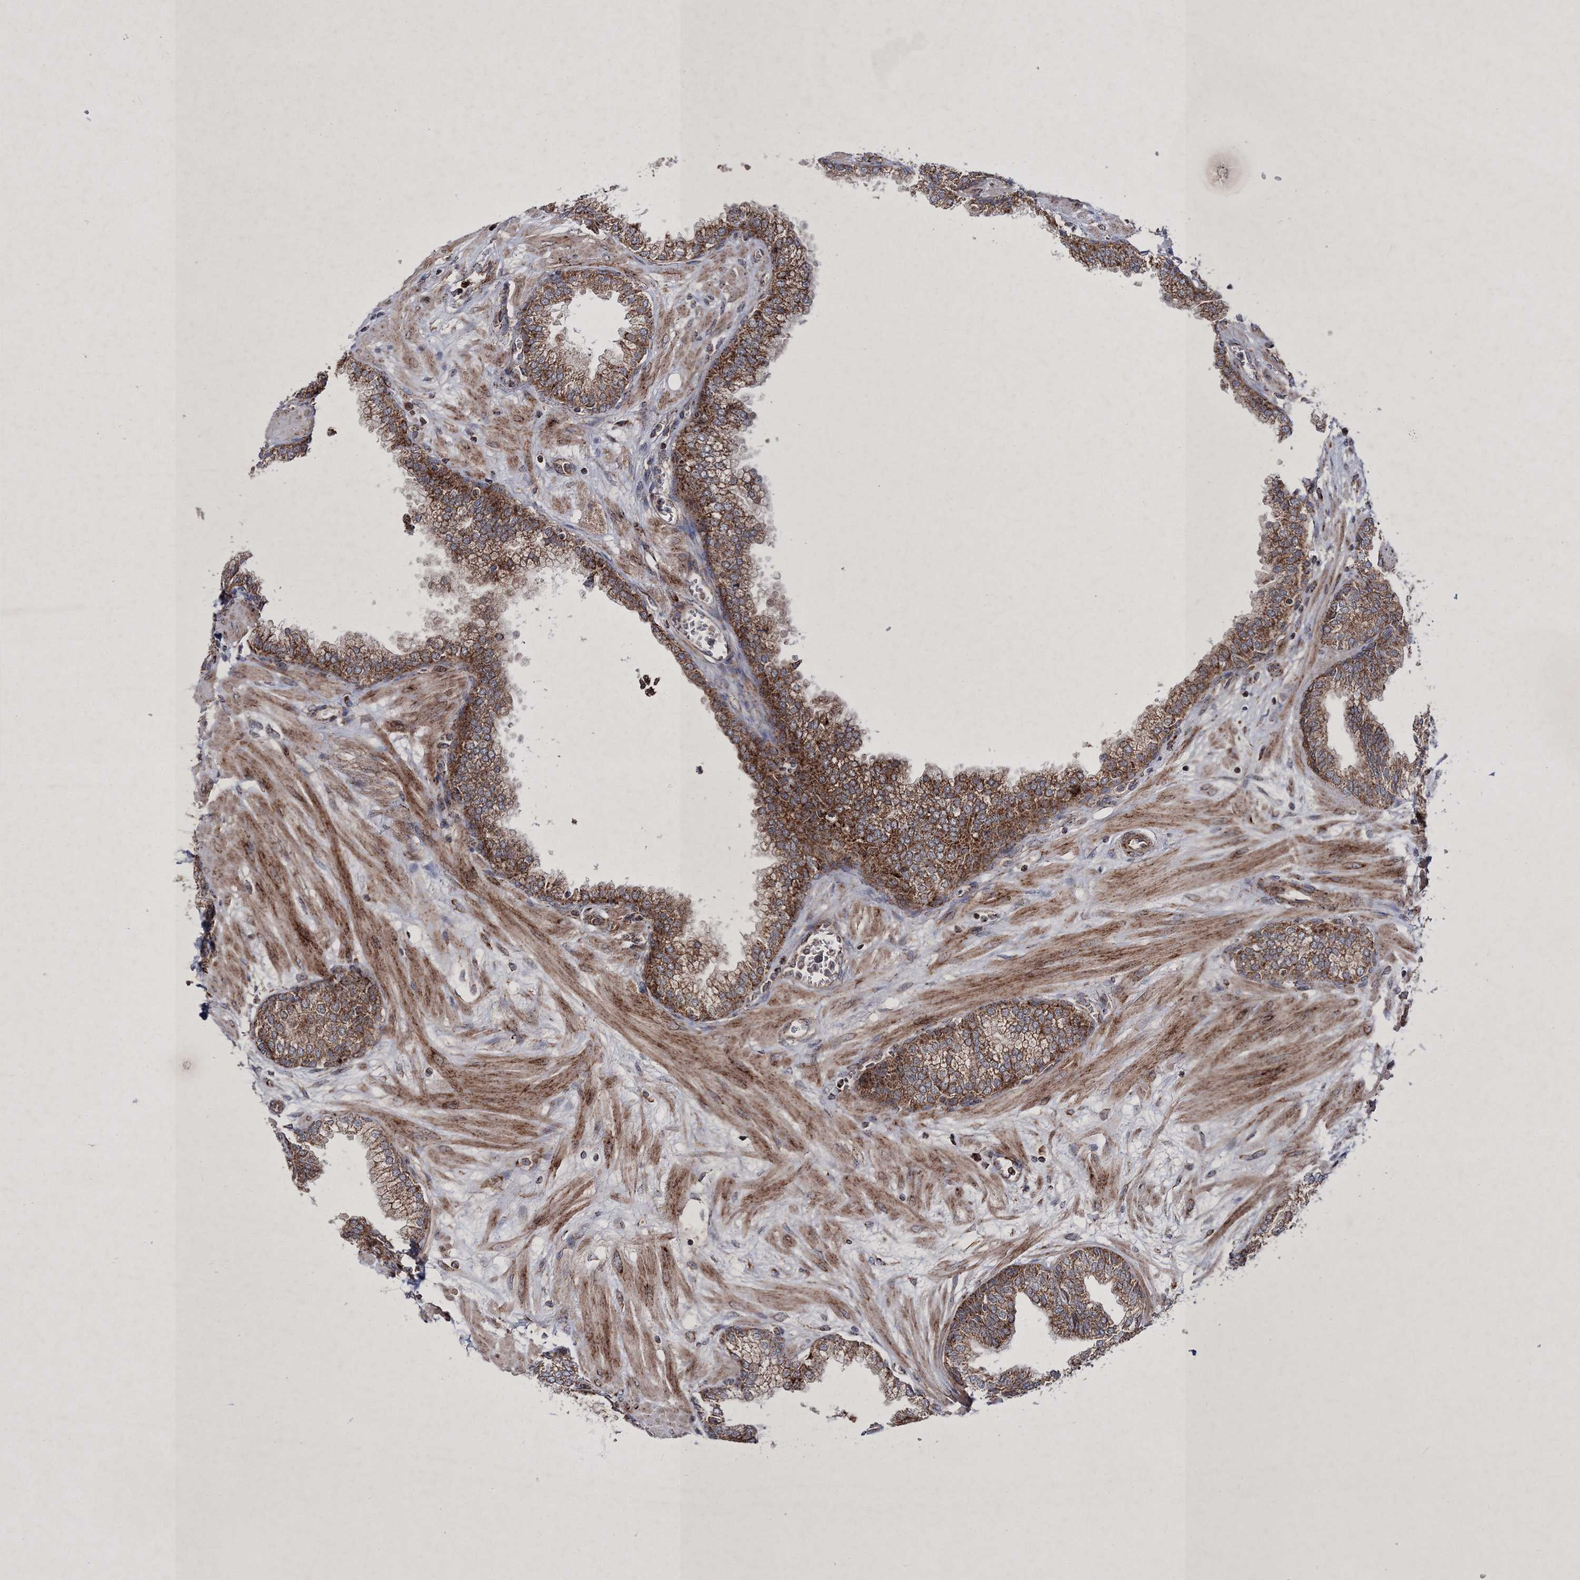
{"staining": {"intensity": "strong", "quantity": ">75%", "location": "cytoplasmic/membranous"}, "tissue": "prostate", "cell_type": "Glandular cells", "image_type": "normal", "snomed": [{"axis": "morphology", "description": "Normal tissue, NOS"}, {"axis": "morphology", "description": "Urothelial carcinoma, Low grade"}, {"axis": "topography", "description": "Urinary bladder"}, {"axis": "topography", "description": "Prostate"}], "caption": "DAB immunohistochemical staining of unremarkable human prostate demonstrates strong cytoplasmic/membranous protein staining in approximately >75% of glandular cells.", "gene": "SCRN3", "patient": {"sex": "male", "age": 60}}